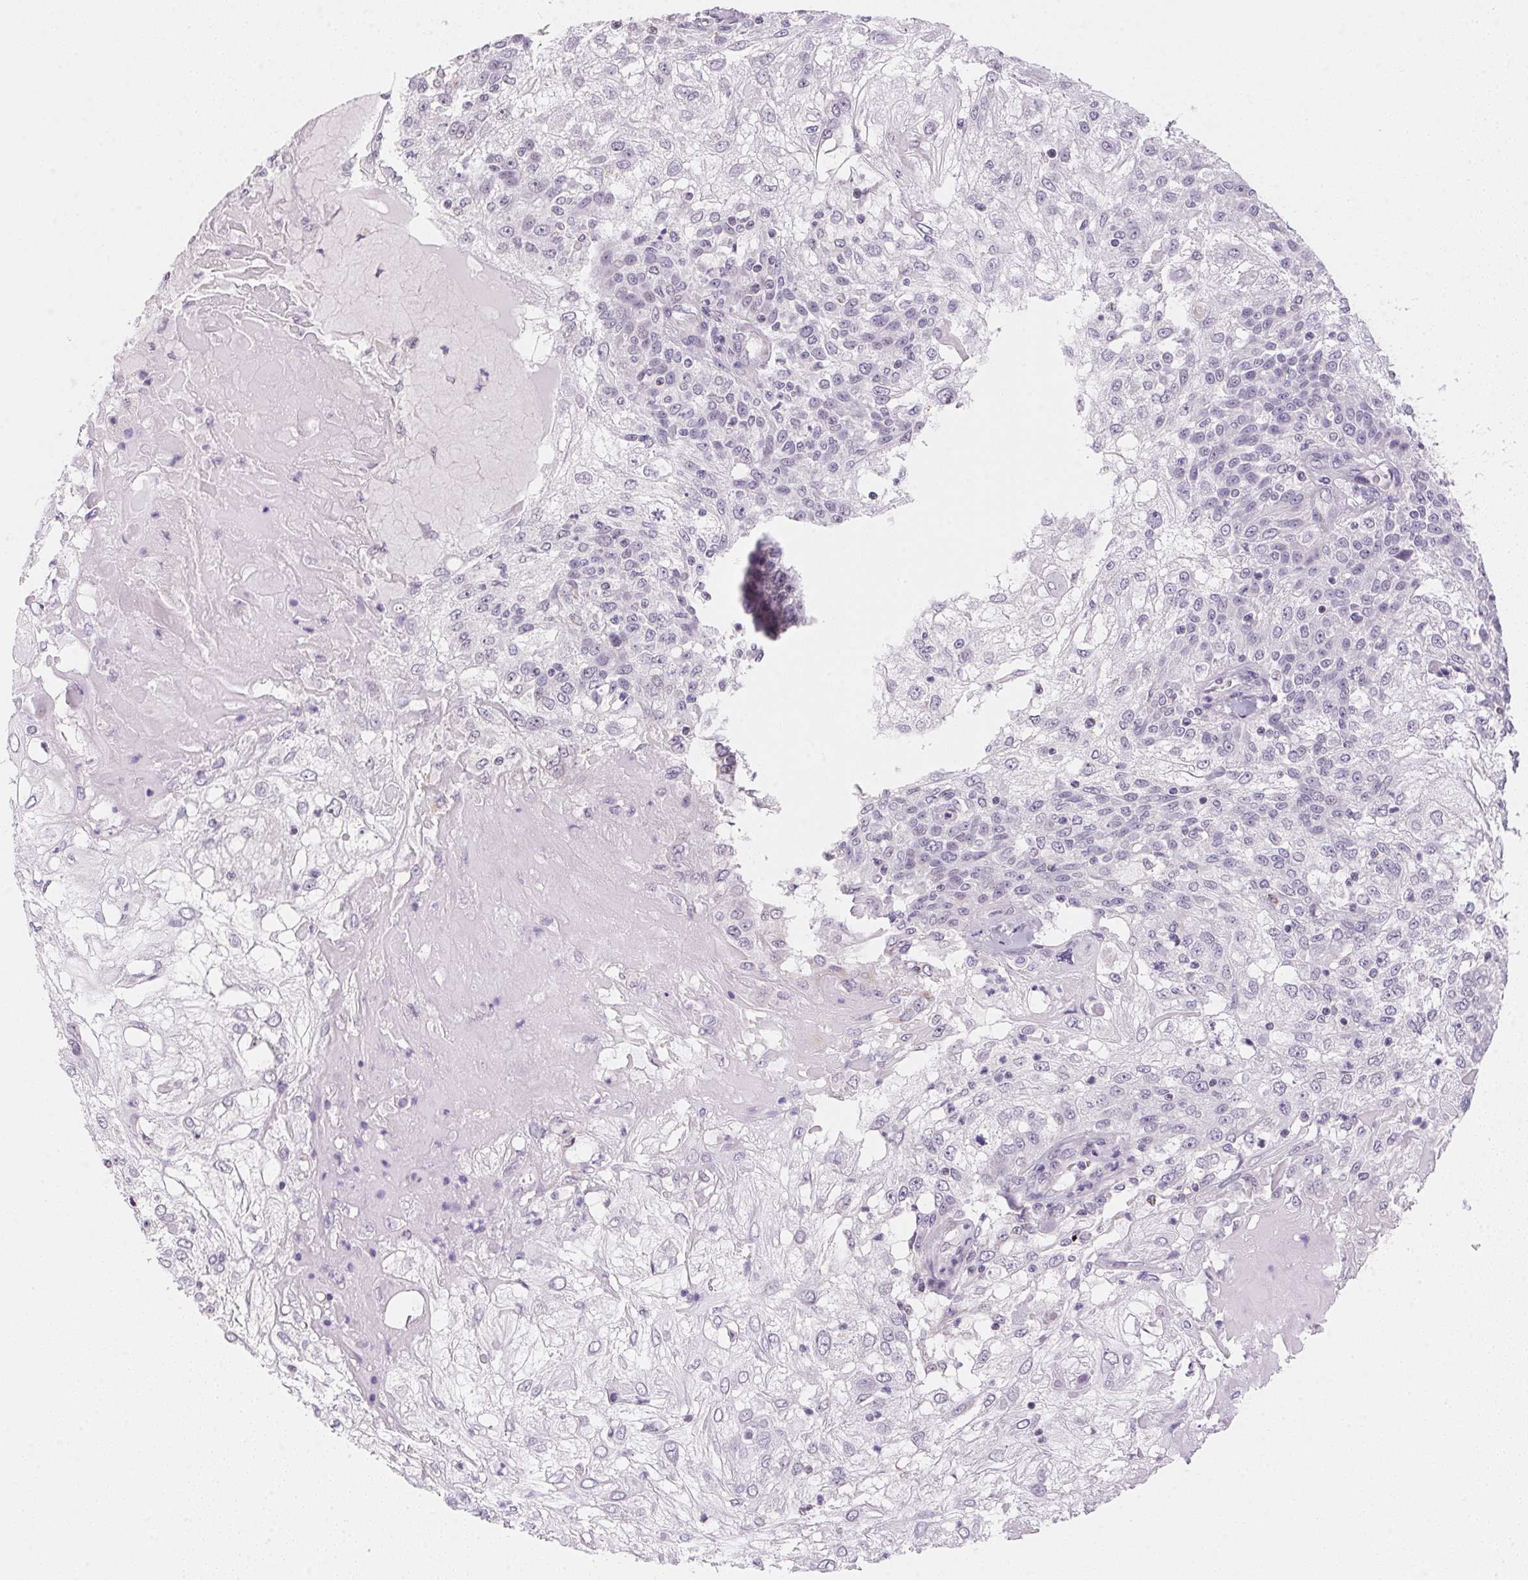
{"staining": {"intensity": "negative", "quantity": "none", "location": "none"}, "tissue": "skin cancer", "cell_type": "Tumor cells", "image_type": "cancer", "snomed": [{"axis": "morphology", "description": "Normal tissue, NOS"}, {"axis": "morphology", "description": "Squamous cell carcinoma, NOS"}, {"axis": "topography", "description": "Skin"}], "caption": "A histopathology image of human skin cancer is negative for staining in tumor cells.", "gene": "GIPC2", "patient": {"sex": "female", "age": 83}}